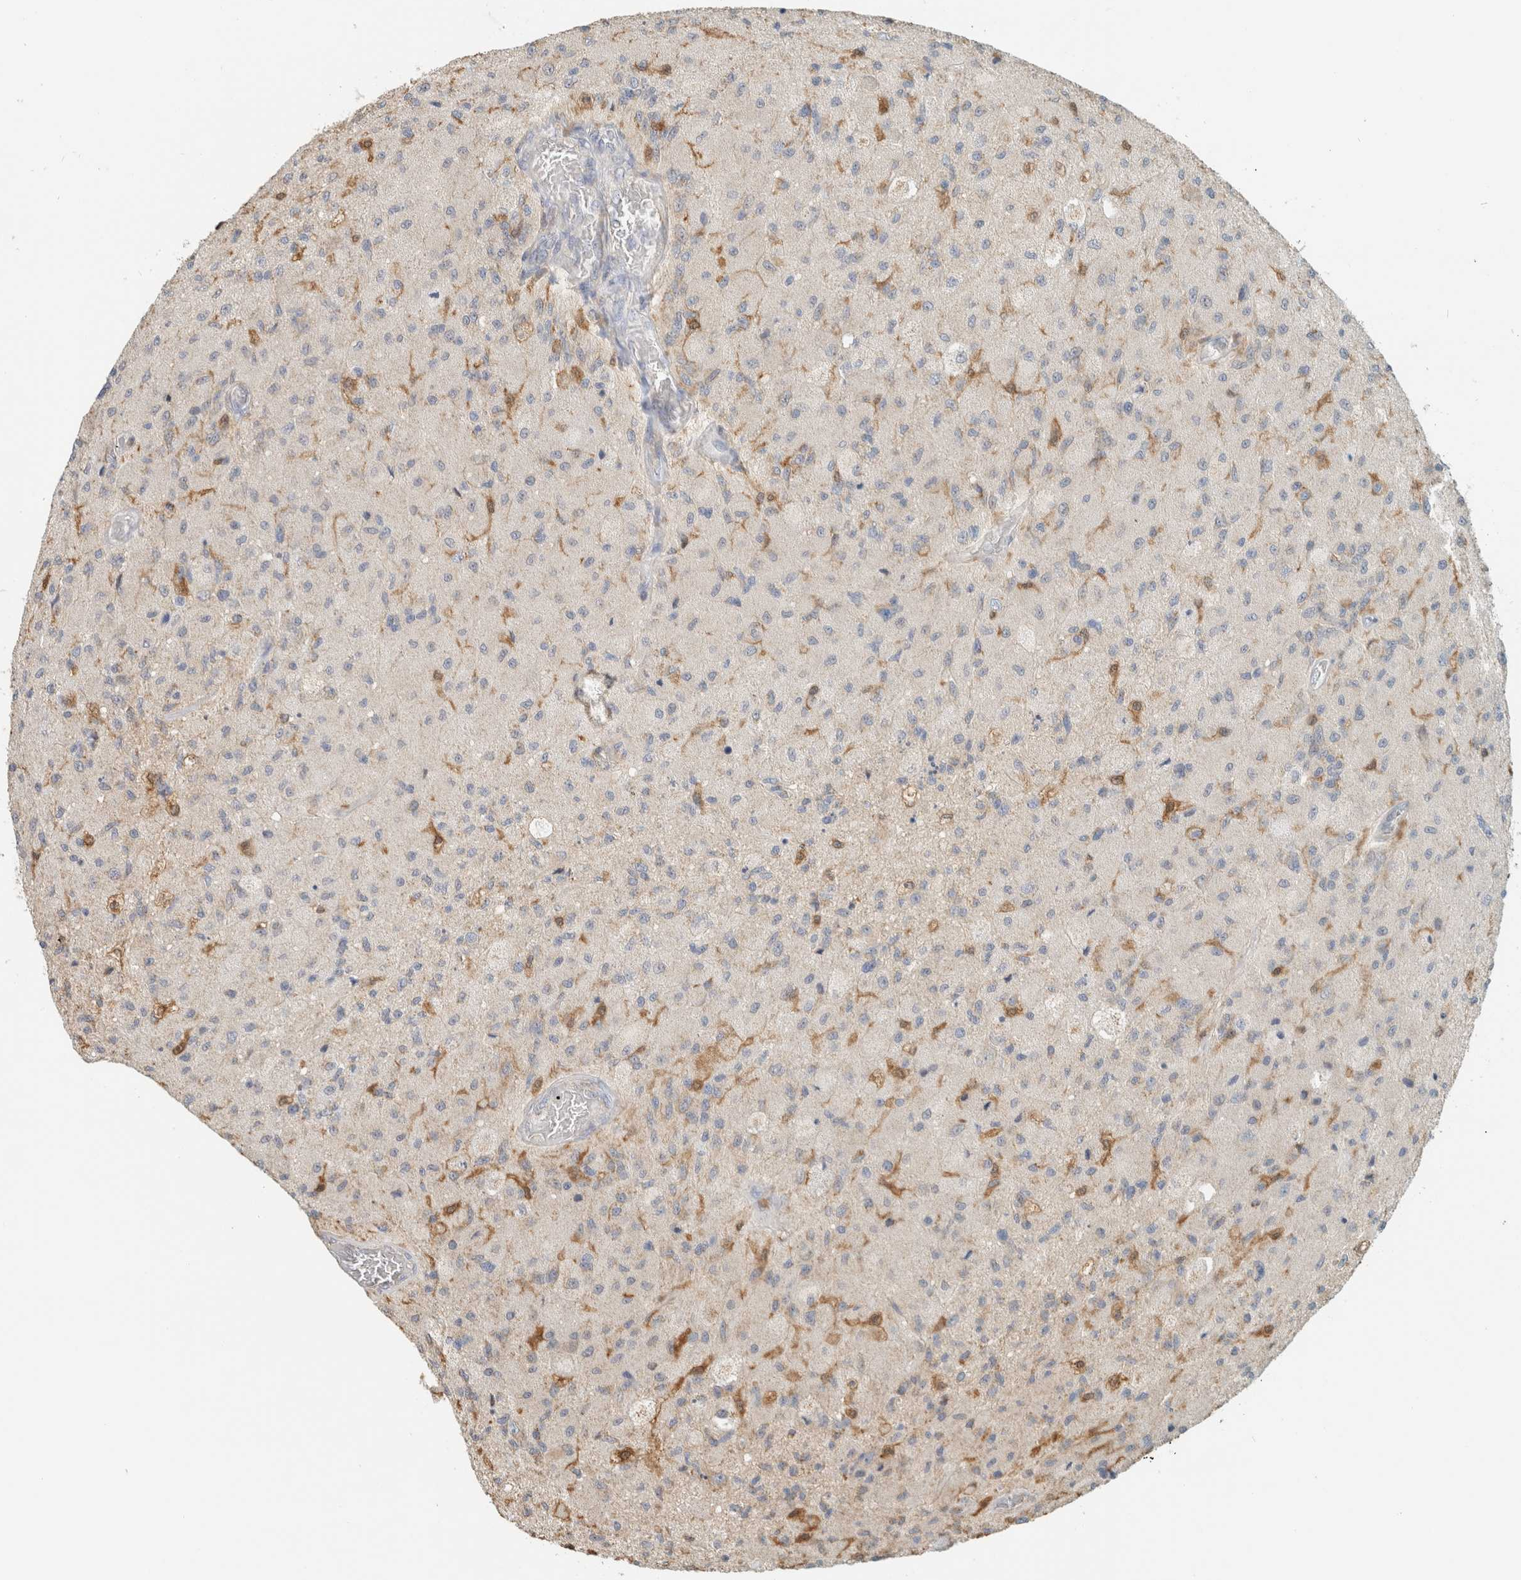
{"staining": {"intensity": "negative", "quantity": "none", "location": "none"}, "tissue": "glioma", "cell_type": "Tumor cells", "image_type": "cancer", "snomed": [{"axis": "morphology", "description": "Normal tissue, NOS"}, {"axis": "morphology", "description": "Glioma, malignant, High grade"}, {"axis": "topography", "description": "Cerebral cortex"}], "caption": "High magnification brightfield microscopy of high-grade glioma (malignant) stained with DAB (brown) and counterstained with hematoxylin (blue): tumor cells show no significant expression.", "gene": "CAPG", "patient": {"sex": "male", "age": 77}}